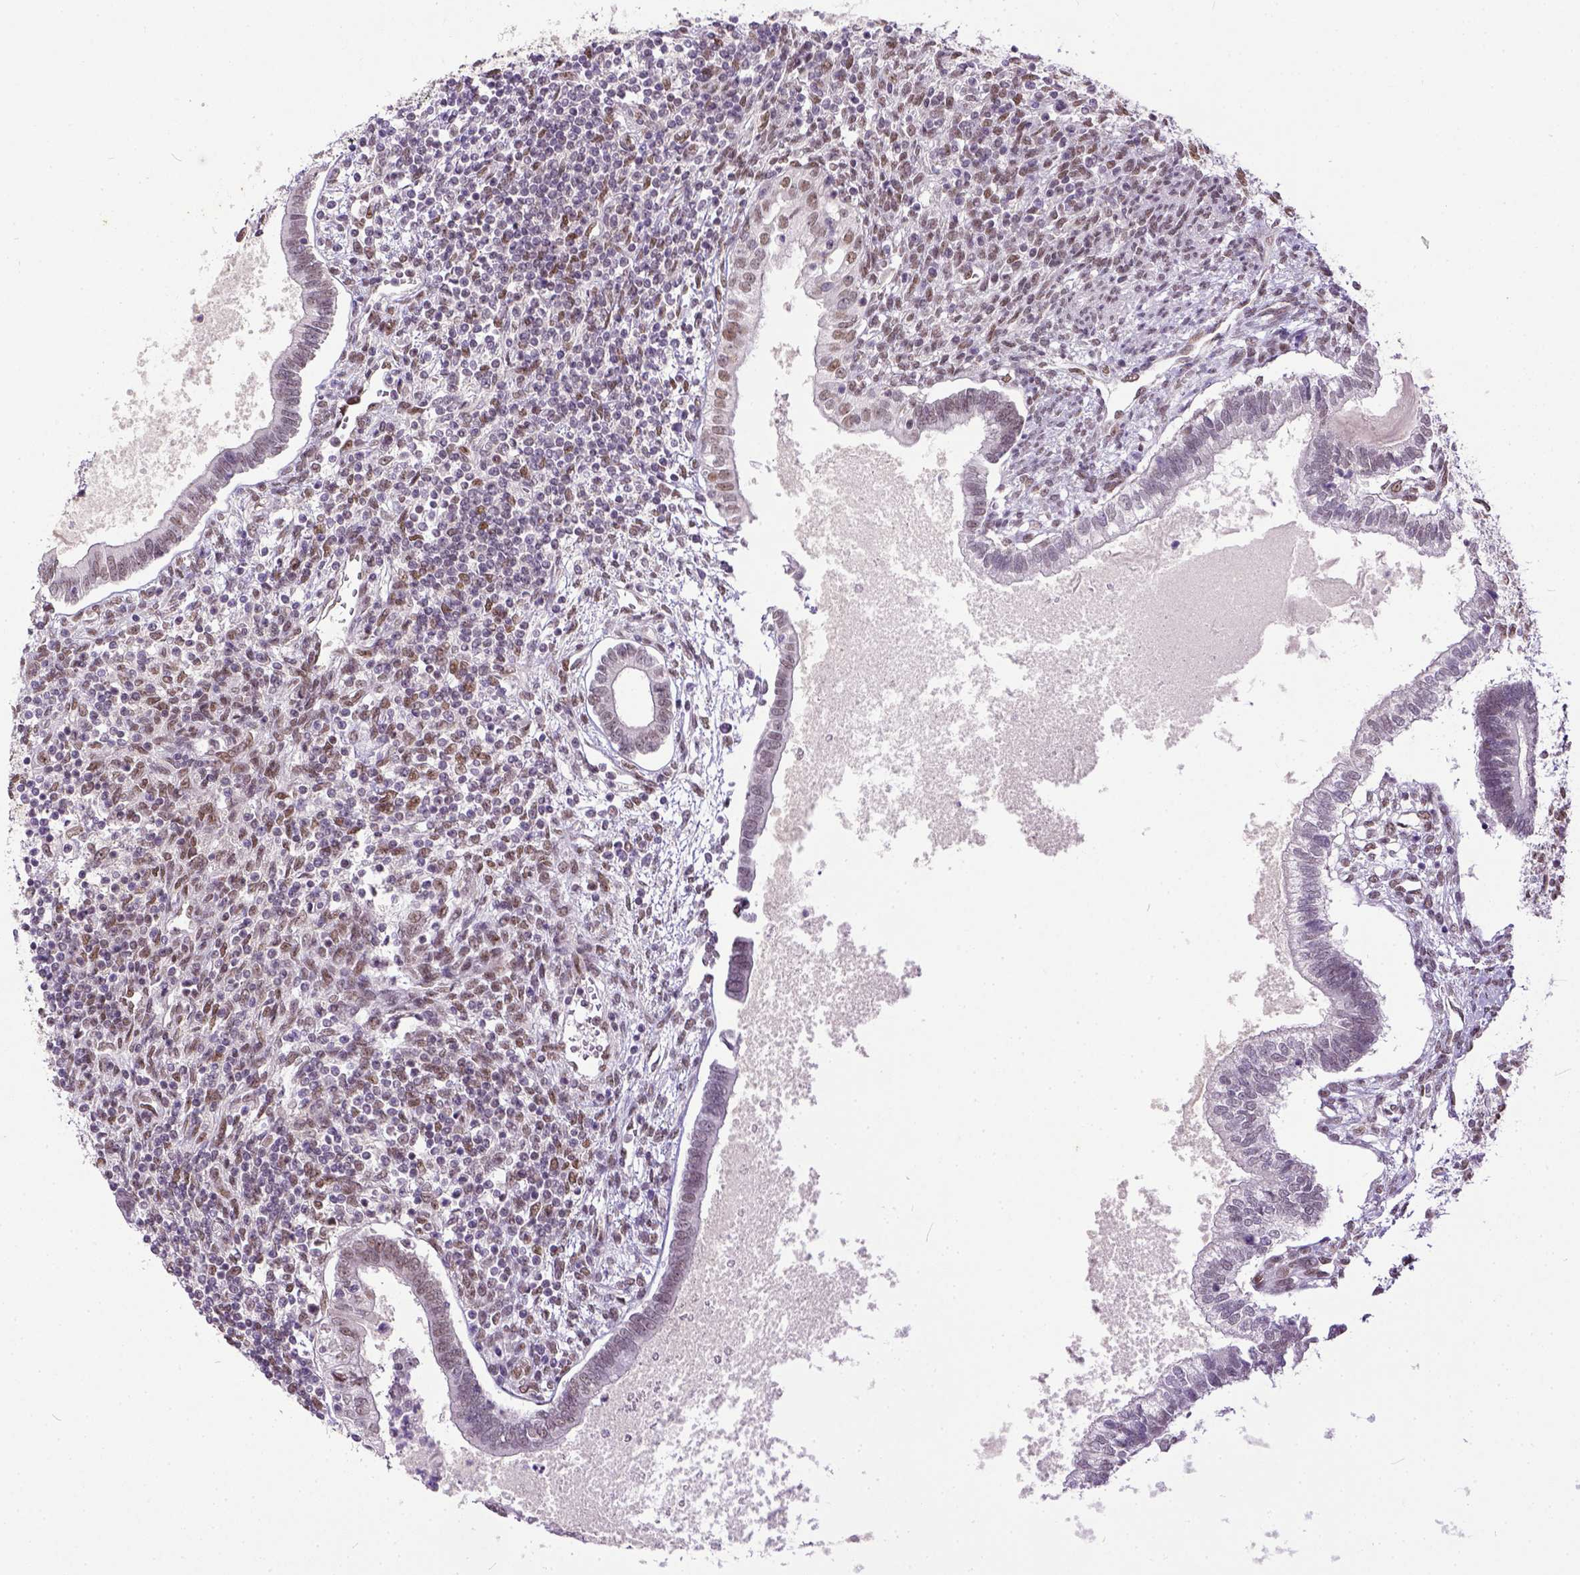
{"staining": {"intensity": "weak", "quantity": "25%-75%", "location": "nuclear"}, "tissue": "testis cancer", "cell_type": "Tumor cells", "image_type": "cancer", "snomed": [{"axis": "morphology", "description": "Carcinoma, Embryonal, NOS"}, {"axis": "topography", "description": "Testis"}], "caption": "High-magnification brightfield microscopy of testis embryonal carcinoma stained with DAB (3,3'-diaminobenzidine) (brown) and counterstained with hematoxylin (blue). tumor cells exhibit weak nuclear positivity is present in about25%-75% of cells.", "gene": "ERCC1", "patient": {"sex": "male", "age": 37}}